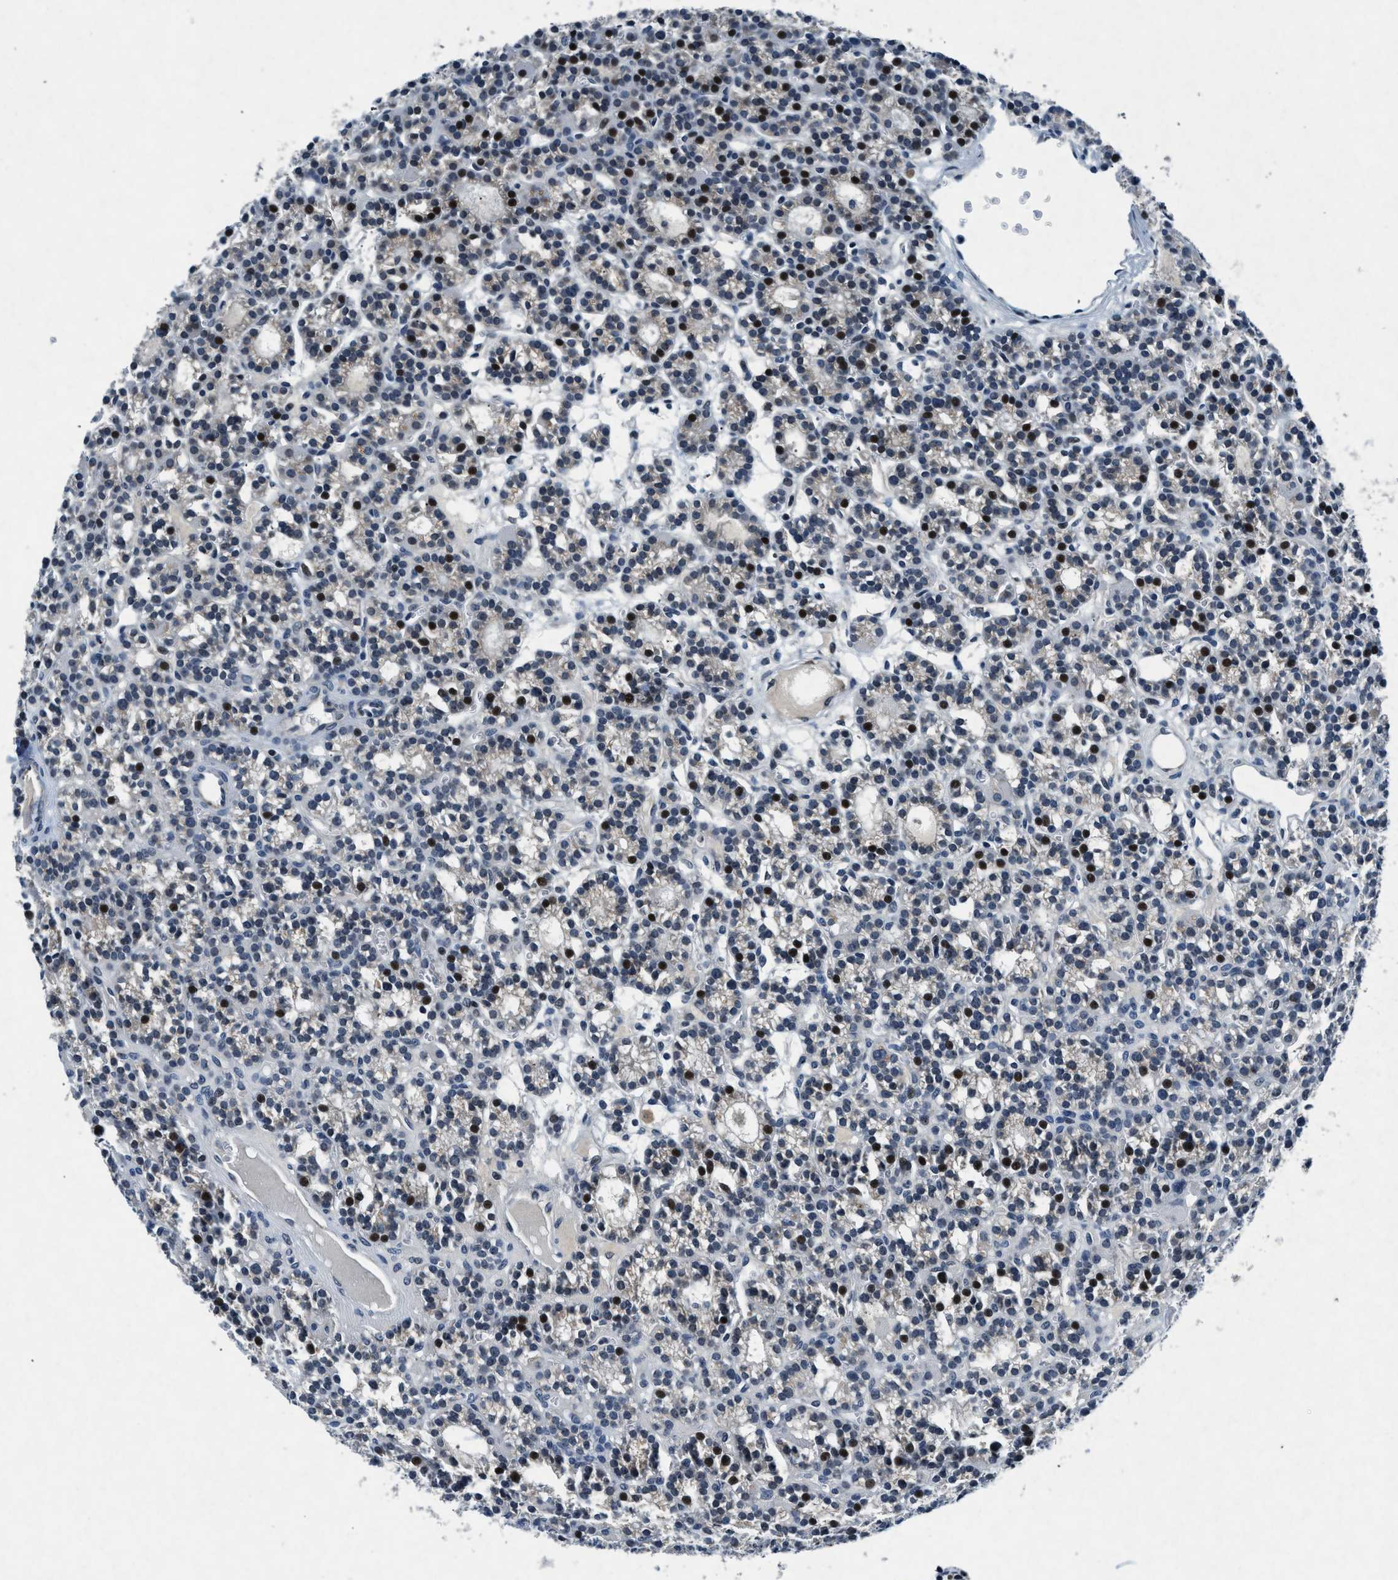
{"staining": {"intensity": "strong", "quantity": "<25%", "location": "nuclear"}, "tissue": "parathyroid gland", "cell_type": "Glandular cells", "image_type": "normal", "snomed": [{"axis": "morphology", "description": "Normal tissue, NOS"}, {"axis": "morphology", "description": "Adenoma, NOS"}, {"axis": "topography", "description": "Parathyroid gland"}], "caption": "Glandular cells exhibit medium levels of strong nuclear staining in approximately <25% of cells in benign parathyroid gland.", "gene": "PHLDA1", "patient": {"sex": "female", "age": 58}}